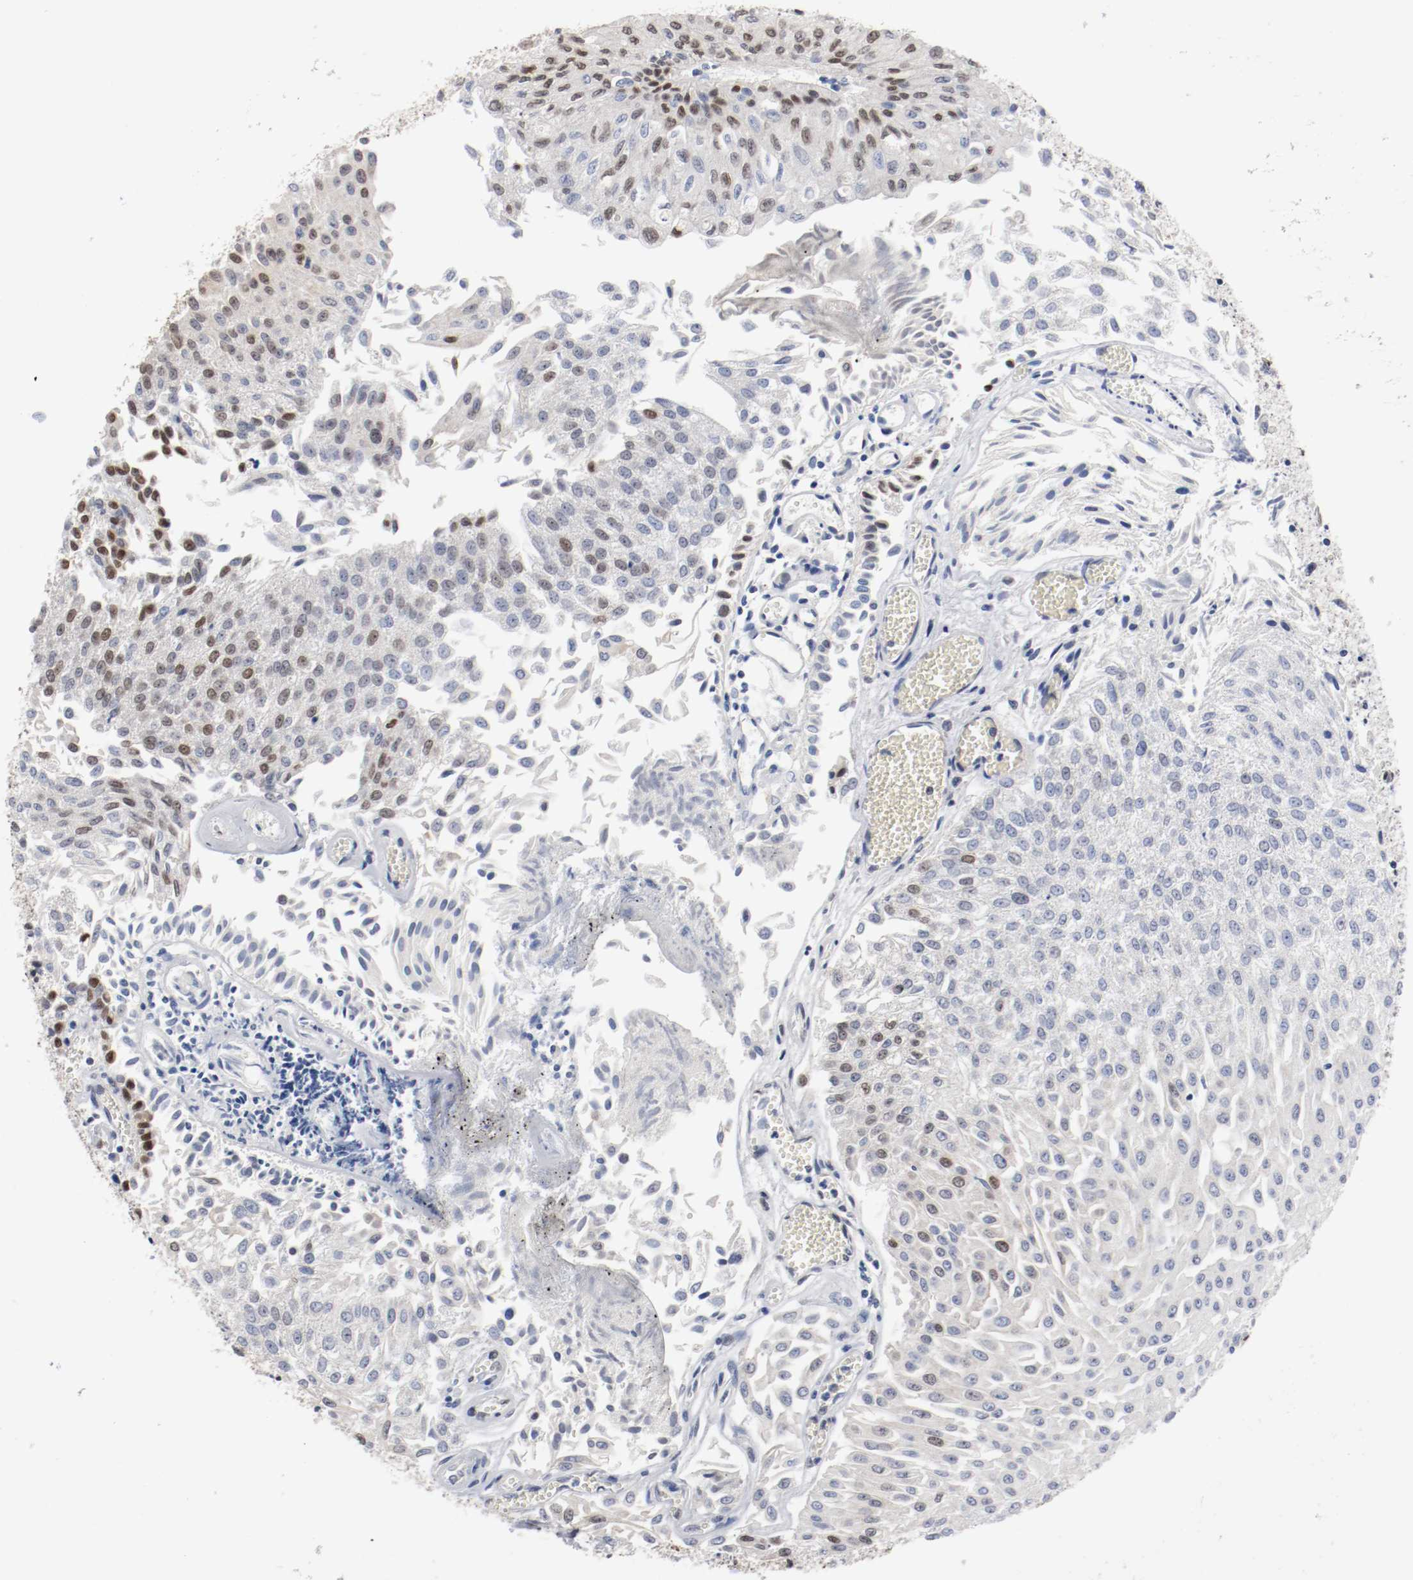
{"staining": {"intensity": "moderate", "quantity": "<25%", "location": "nuclear"}, "tissue": "urothelial cancer", "cell_type": "Tumor cells", "image_type": "cancer", "snomed": [{"axis": "morphology", "description": "Urothelial carcinoma, Low grade"}, {"axis": "topography", "description": "Urinary bladder"}], "caption": "Low-grade urothelial carcinoma stained for a protein (brown) reveals moderate nuclear positive expression in about <25% of tumor cells.", "gene": "FOSL2", "patient": {"sex": "male", "age": 86}}